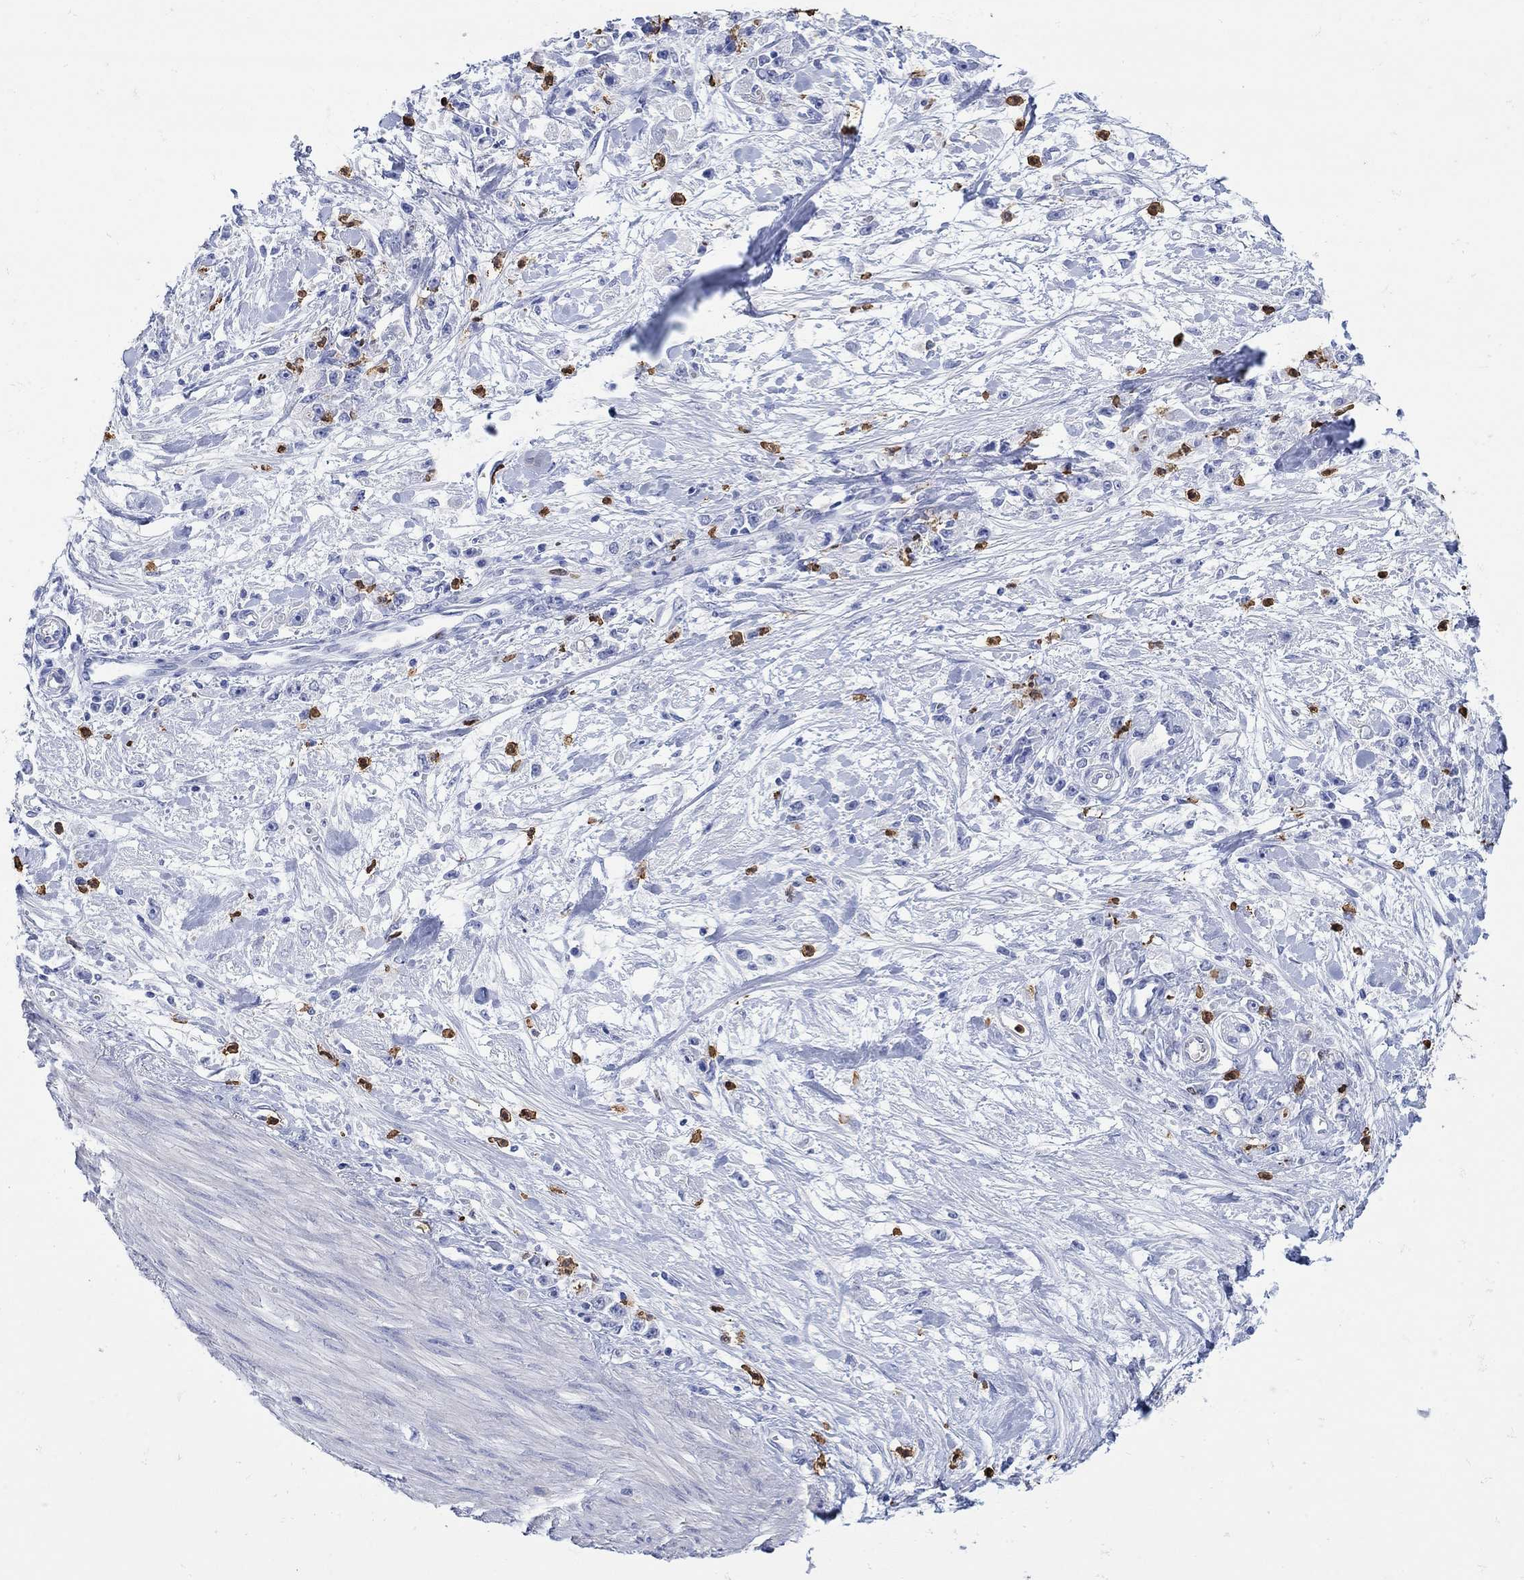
{"staining": {"intensity": "negative", "quantity": "none", "location": "none"}, "tissue": "stomach cancer", "cell_type": "Tumor cells", "image_type": "cancer", "snomed": [{"axis": "morphology", "description": "Adenocarcinoma, NOS"}, {"axis": "topography", "description": "Stomach"}], "caption": "Stomach cancer (adenocarcinoma) was stained to show a protein in brown. There is no significant positivity in tumor cells. (DAB immunohistochemistry with hematoxylin counter stain).", "gene": "LINGO3", "patient": {"sex": "female", "age": 59}}